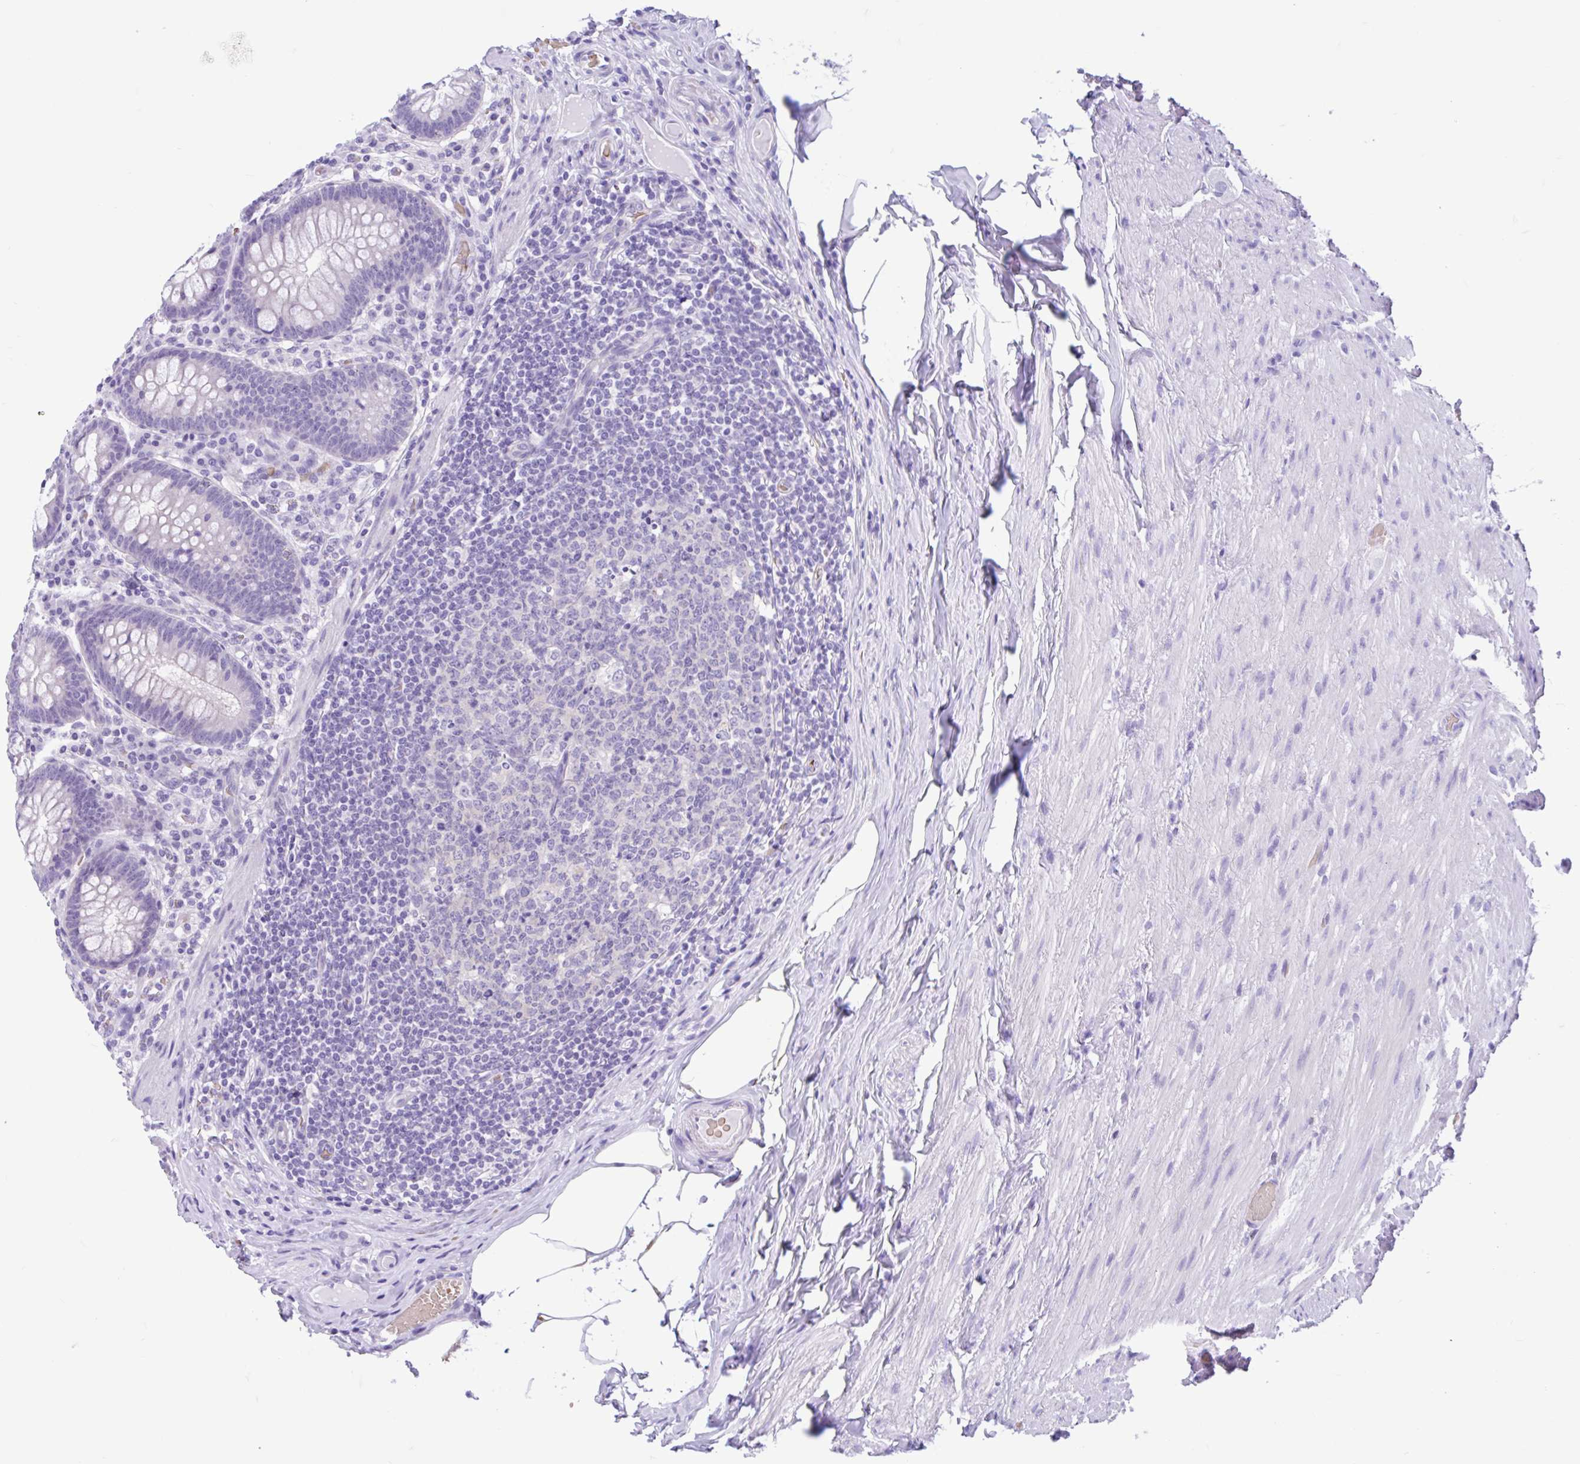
{"staining": {"intensity": "negative", "quantity": "none", "location": "none"}, "tissue": "appendix", "cell_type": "Glandular cells", "image_type": "normal", "snomed": [{"axis": "morphology", "description": "Normal tissue, NOS"}, {"axis": "topography", "description": "Appendix"}], "caption": "The IHC image has no significant staining in glandular cells of appendix. (Stains: DAB (3,3'-diaminobenzidine) immunohistochemistry with hematoxylin counter stain, Microscopy: brightfield microscopy at high magnification).", "gene": "TMEM79", "patient": {"sex": "male", "age": 71}}